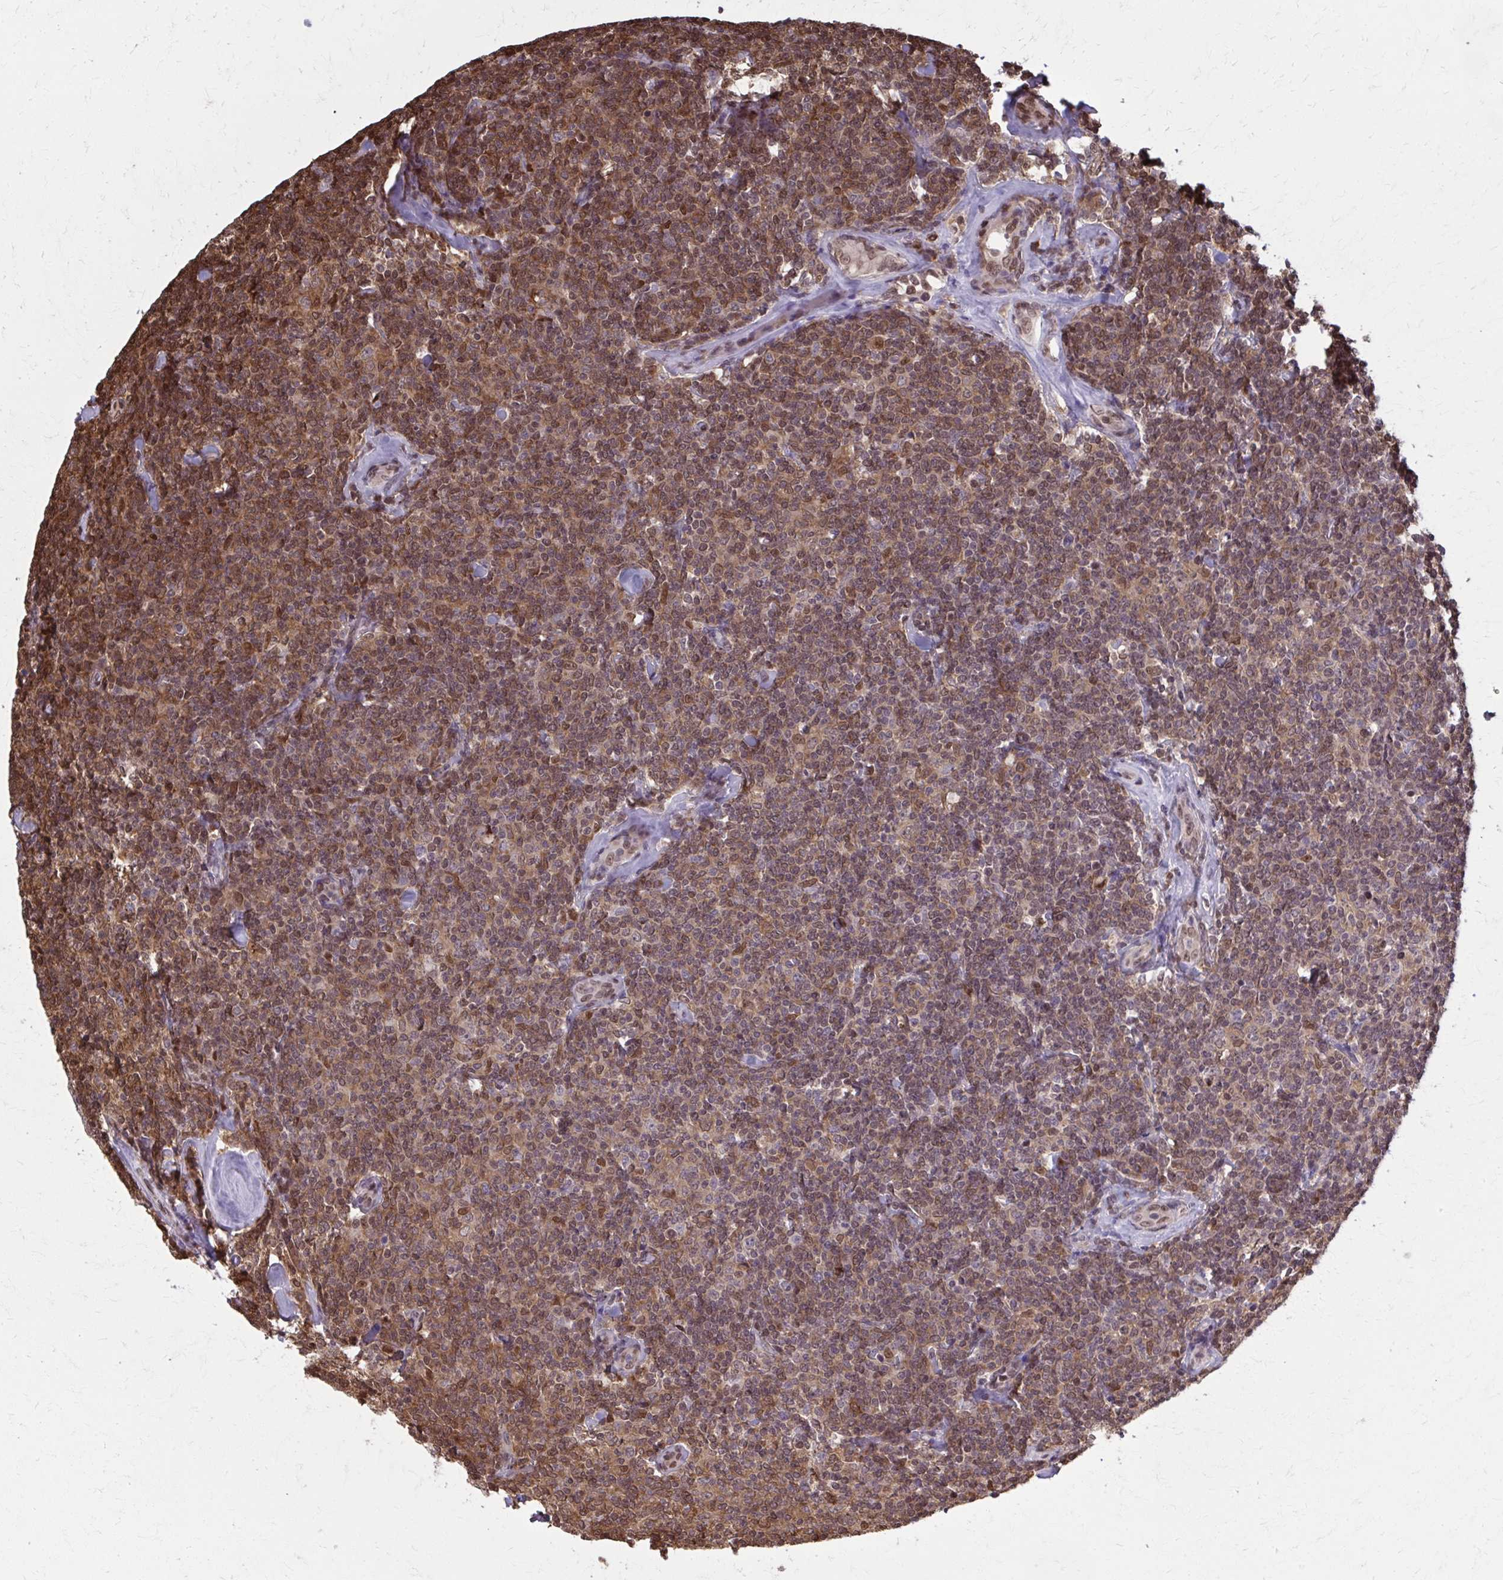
{"staining": {"intensity": "moderate", "quantity": ">75%", "location": "cytoplasmic/membranous,nuclear"}, "tissue": "lymphoma", "cell_type": "Tumor cells", "image_type": "cancer", "snomed": [{"axis": "morphology", "description": "Malignant lymphoma, non-Hodgkin's type, Low grade"}, {"axis": "topography", "description": "Lymph node"}], "caption": "Low-grade malignant lymphoma, non-Hodgkin's type was stained to show a protein in brown. There is medium levels of moderate cytoplasmic/membranous and nuclear positivity in about >75% of tumor cells. (Stains: DAB (3,3'-diaminobenzidine) in brown, nuclei in blue, Microscopy: brightfield microscopy at high magnification).", "gene": "MDH1", "patient": {"sex": "female", "age": 56}}